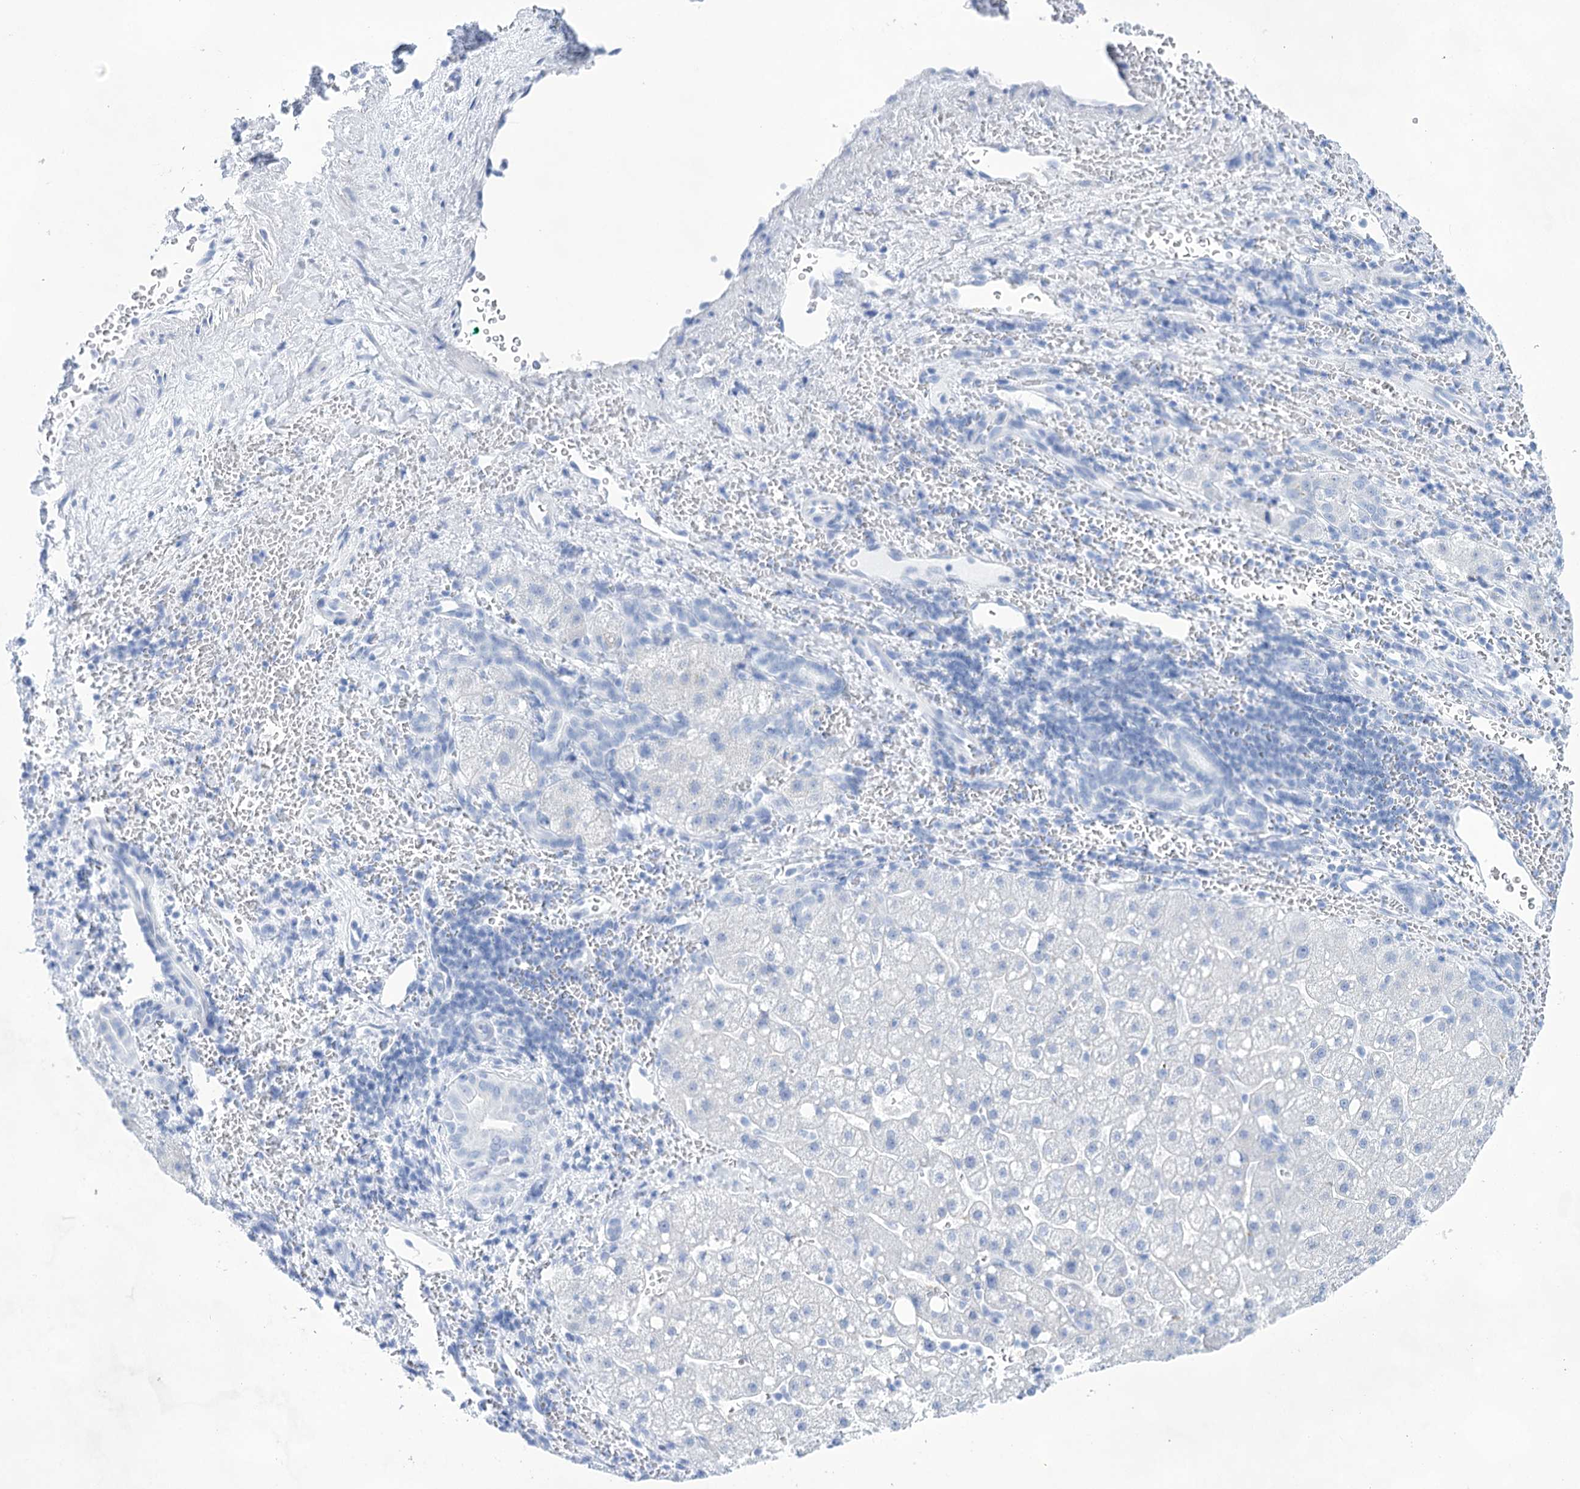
{"staining": {"intensity": "negative", "quantity": "none", "location": "none"}, "tissue": "liver cancer", "cell_type": "Tumor cells", "image_type": "cancer", "snomed": [{"axis": "morphology", "description": "Carcinoma, Hepatocellular, NOS"}, {"axis": "topography", "description": "Liver"}], "caption": "This is an immunohistochemistry (IHC) photomicrograph of human liver cancer. There is no positivity in tumor cells.", "gene": "LALBA", "patient": {"sex": "male", "age": 57}}